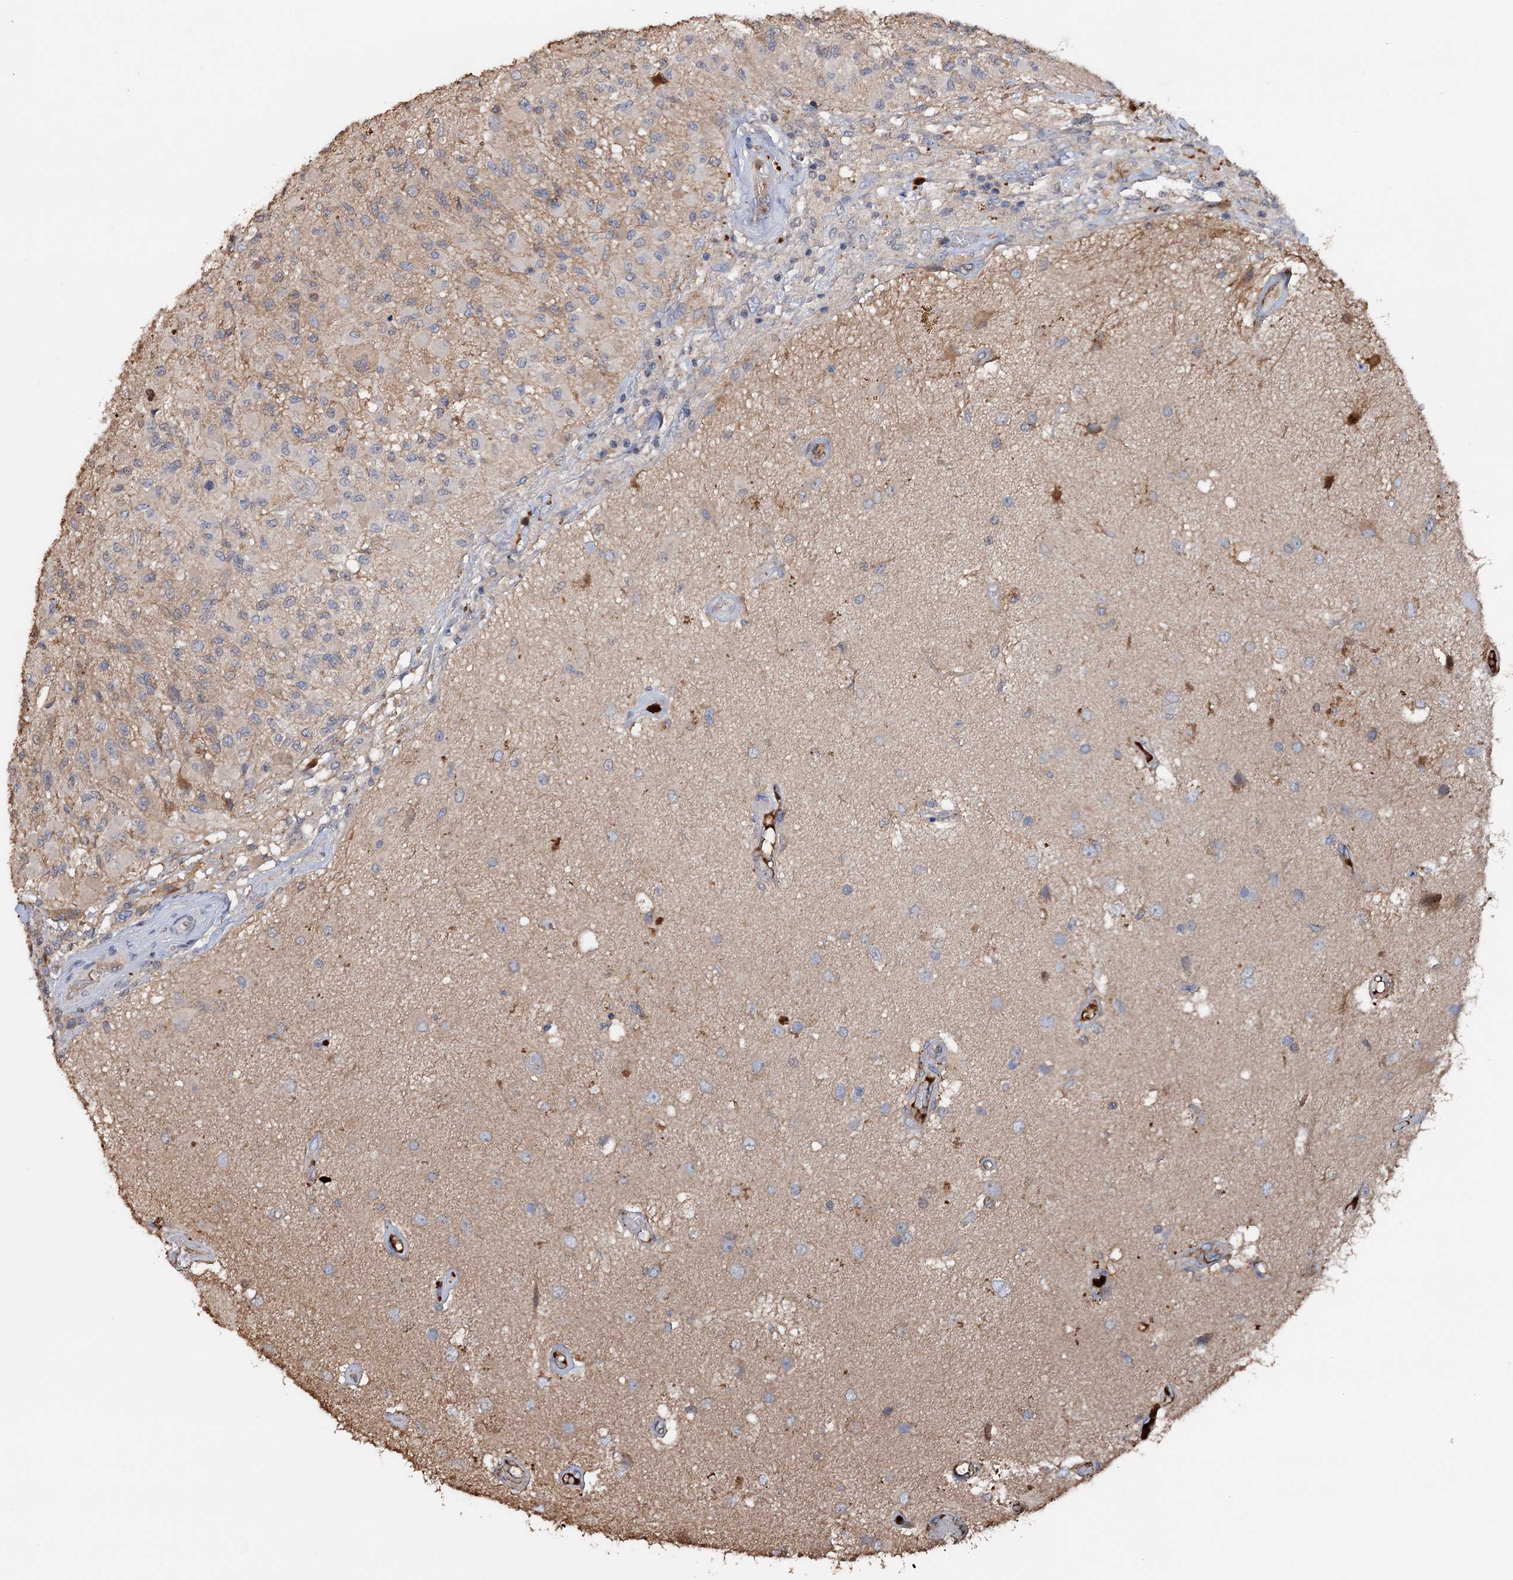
{"staining": {"intensity": "negative", "quantity": "none", "location": "none"}, "tissue": "glioma", "cell_type": "Tumor cells", "image_type": "cancer", "snomed": [{"axis": "morphology", "description": "Glioma, malignant, High grade"}, {"axis": "morphology", "description": "Glioblastoma, NOS"}, {"axis": "topography", "description": "Brain"}], "caption": "Immunohistochemical staining of human glioma reveals no significant staining in tumor cells. Nuclei are stained in blue.", "gene": "ARL13A", "patient": {"sex": "male", "age": 60}}